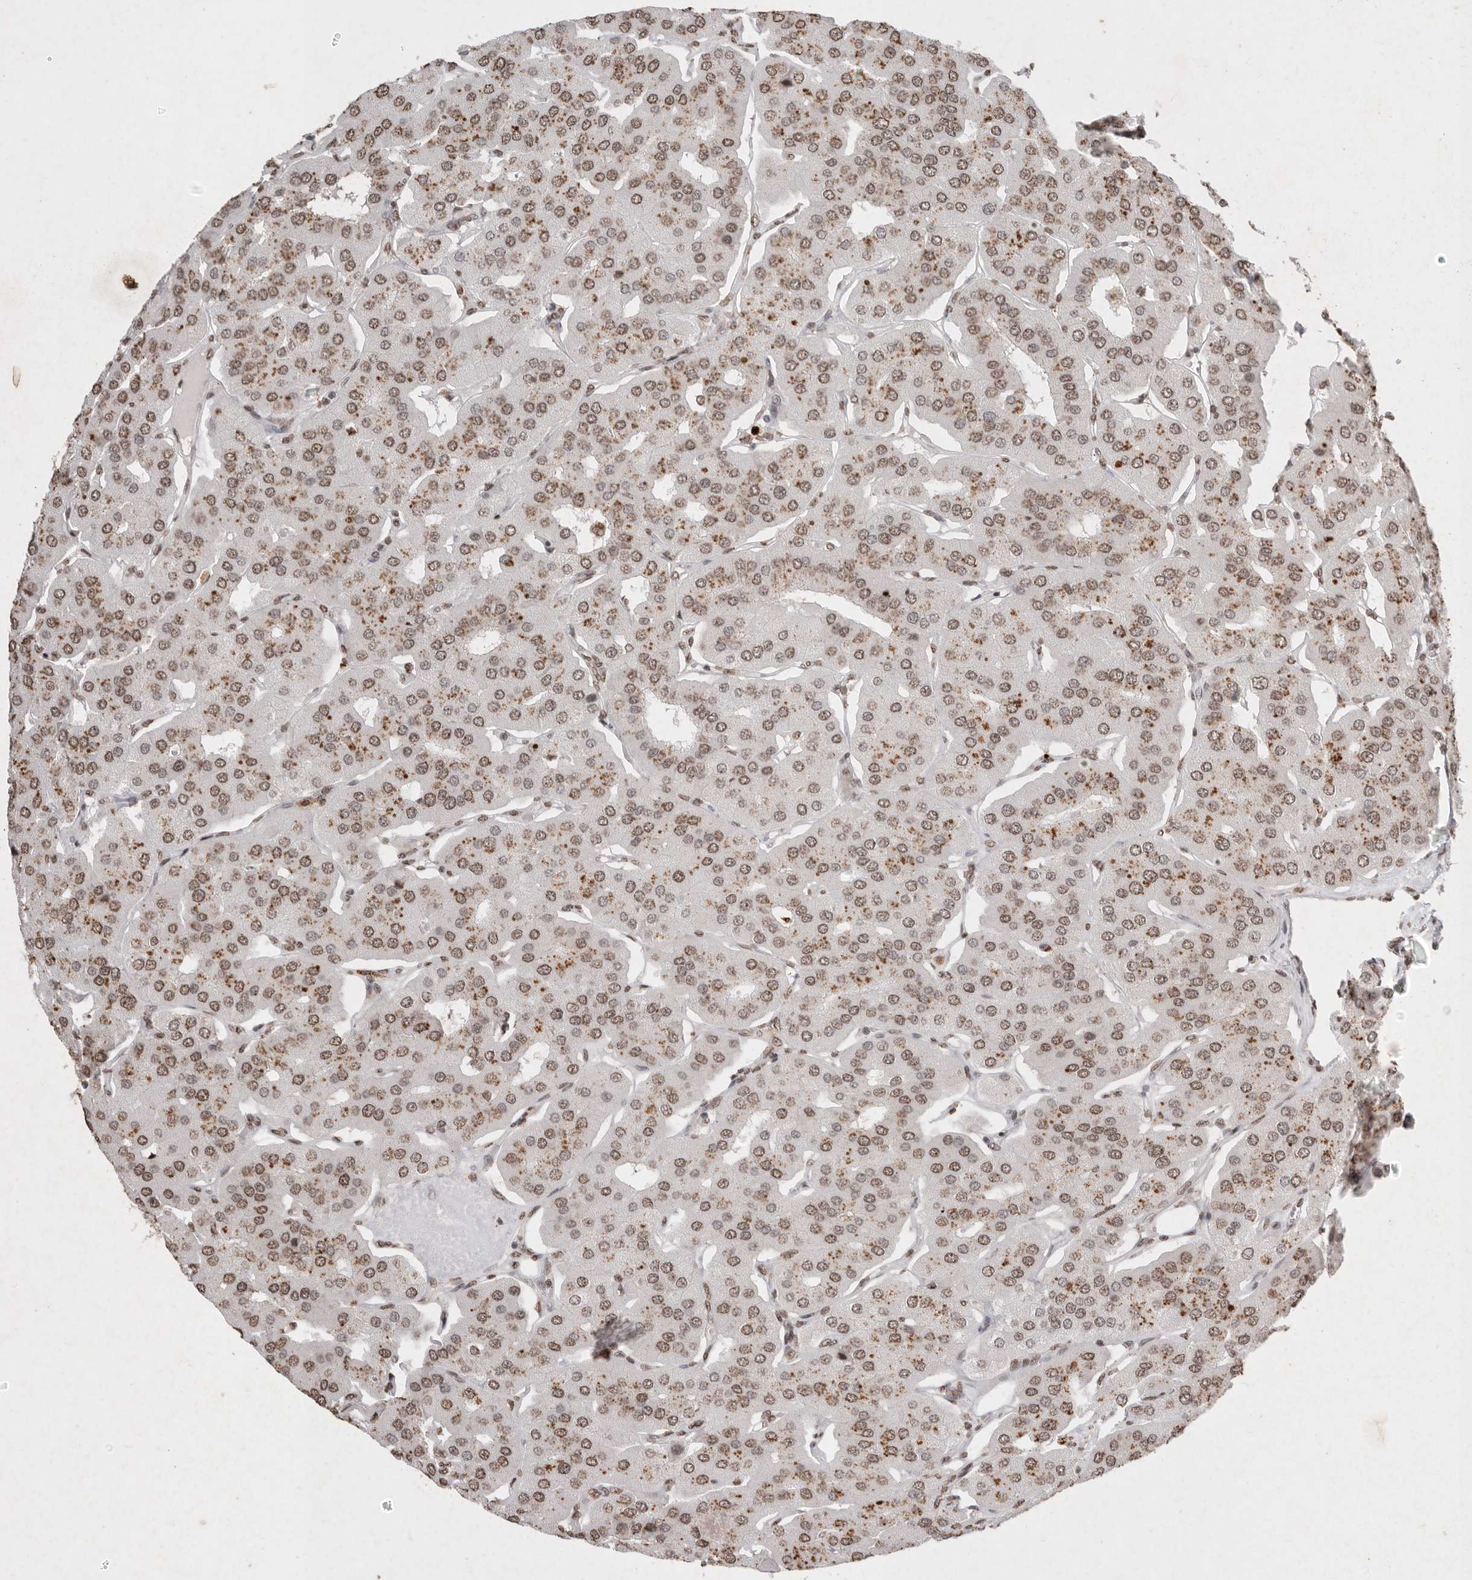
{"staining": {"intensity": "moderate", "quantity": ">75%", "location": "cytoplasmic/membranous,nuclear"}, "tissue": "parathyroid gland", "cell_type": "Glandular cells", "image_type": "normal", "snomed": [{"axis": "morphology", "description": "Normal tissue, NOS"}, {"axis": "morphology", "description": "Adenoma, NOS"}, {"axis": "topography", "description": "Parathyroid gland"}], "caption": "Immunohistochemical staining of unremarkable human parathyroid gland displays medium levels of moderate cytoplasmic/membranous,nuclear staining in approximately >75% of glandular cells.", "gene": "NKX3", "patient": {"sex": "female", "age": 86}}